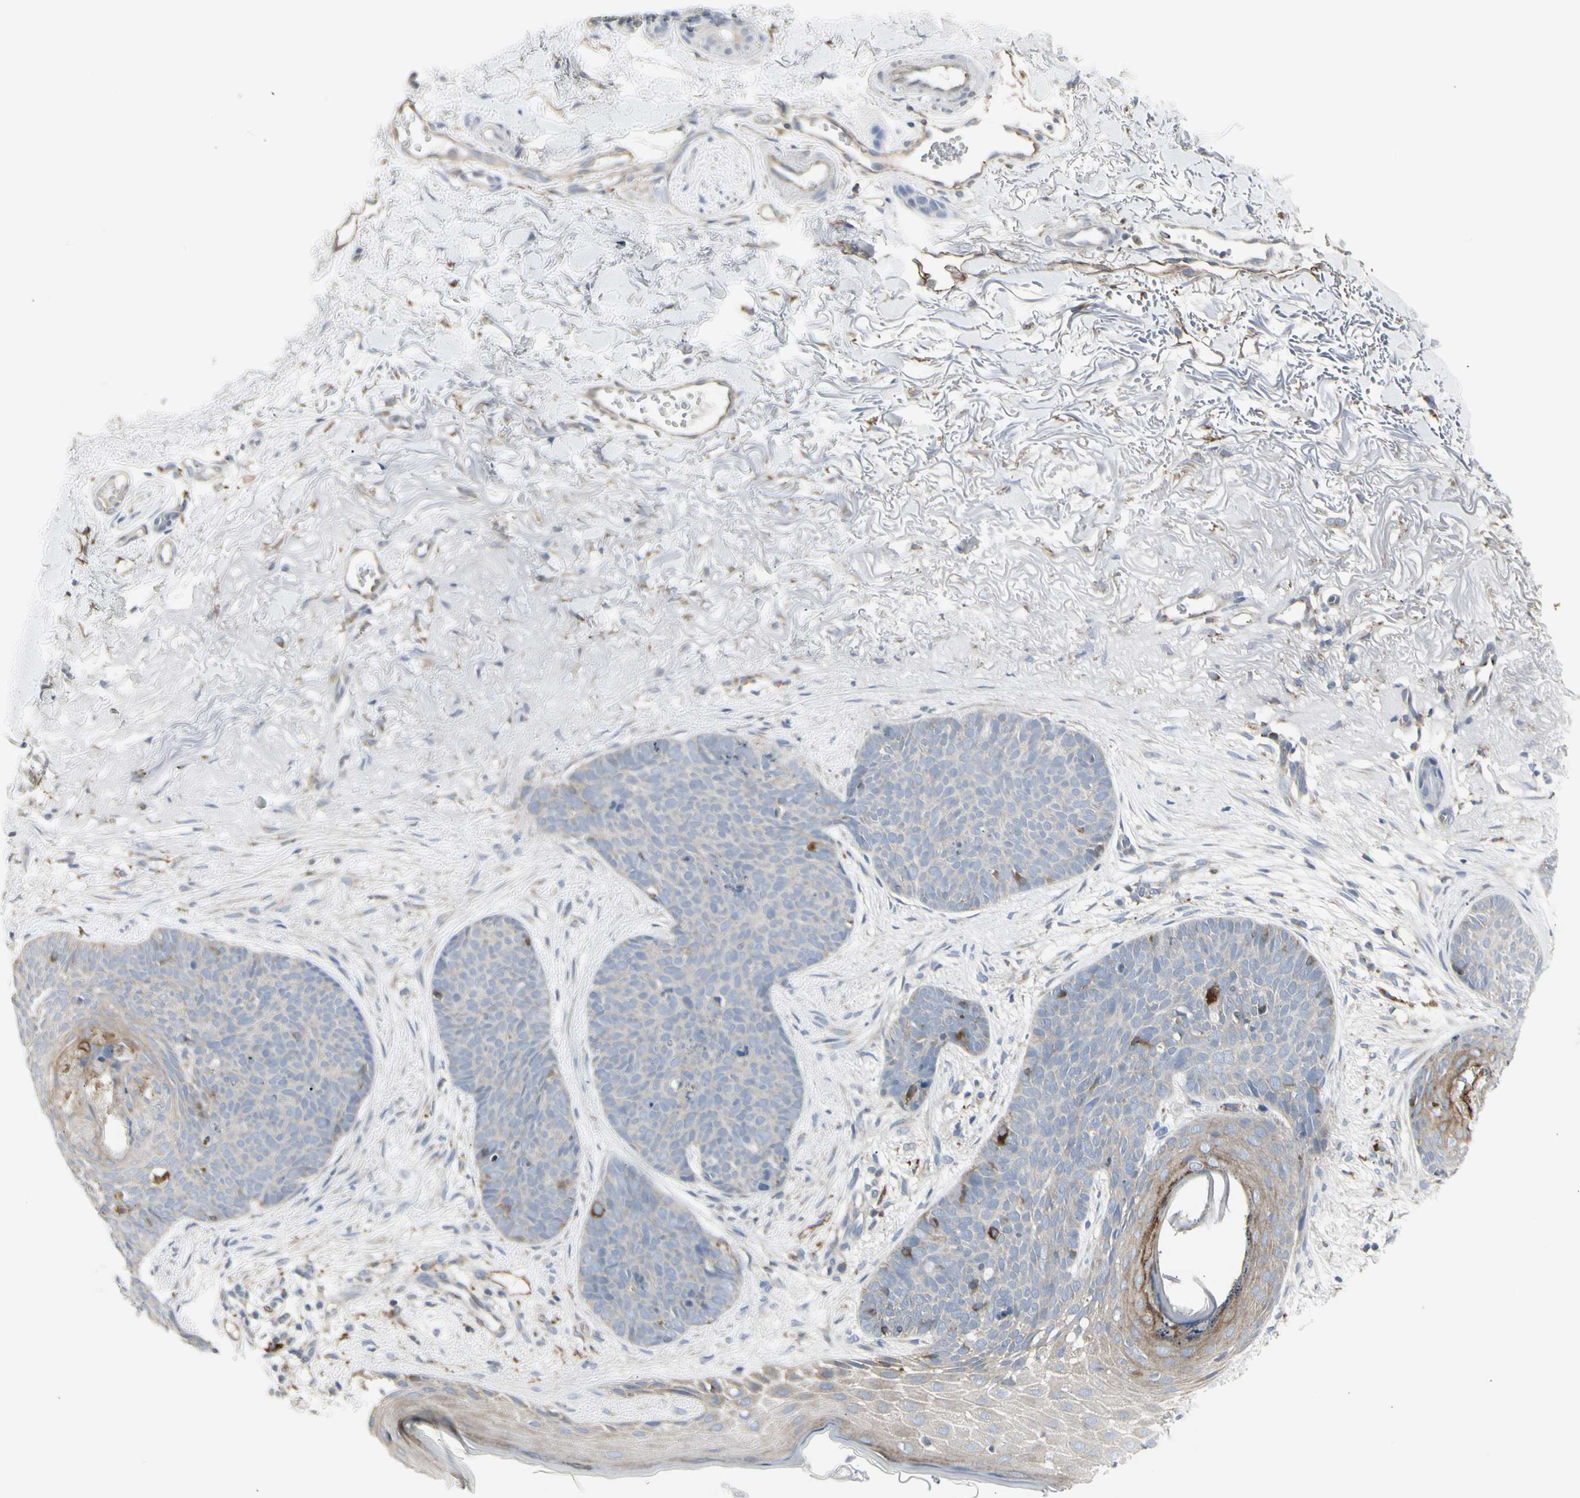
{"staining": {"intensity": "negative", "quantity": "none", "location": "none"}, "tissue": "skin cancer", "cell_type": "Tumor cells", "image_type": "cancer", "snomed": [{"axis": "morphology", "description": "Normal tissue, NOS"}, {"axis": "morphology", "description": "Basal cell carcinoma"}, {"axis": "topography", "description": "Skin"}], "caption": "Tumor cells show no significant staining in skin basal cell carcinoma. Brightfield microscopy of IHC stained with DAB (3,3'-diaminobenzidine) (brown) and hematoxylin (blue), captured at high magnification.", "gene": "ATP6V1B2", "patient": {"sex": "female", "age": 70}}